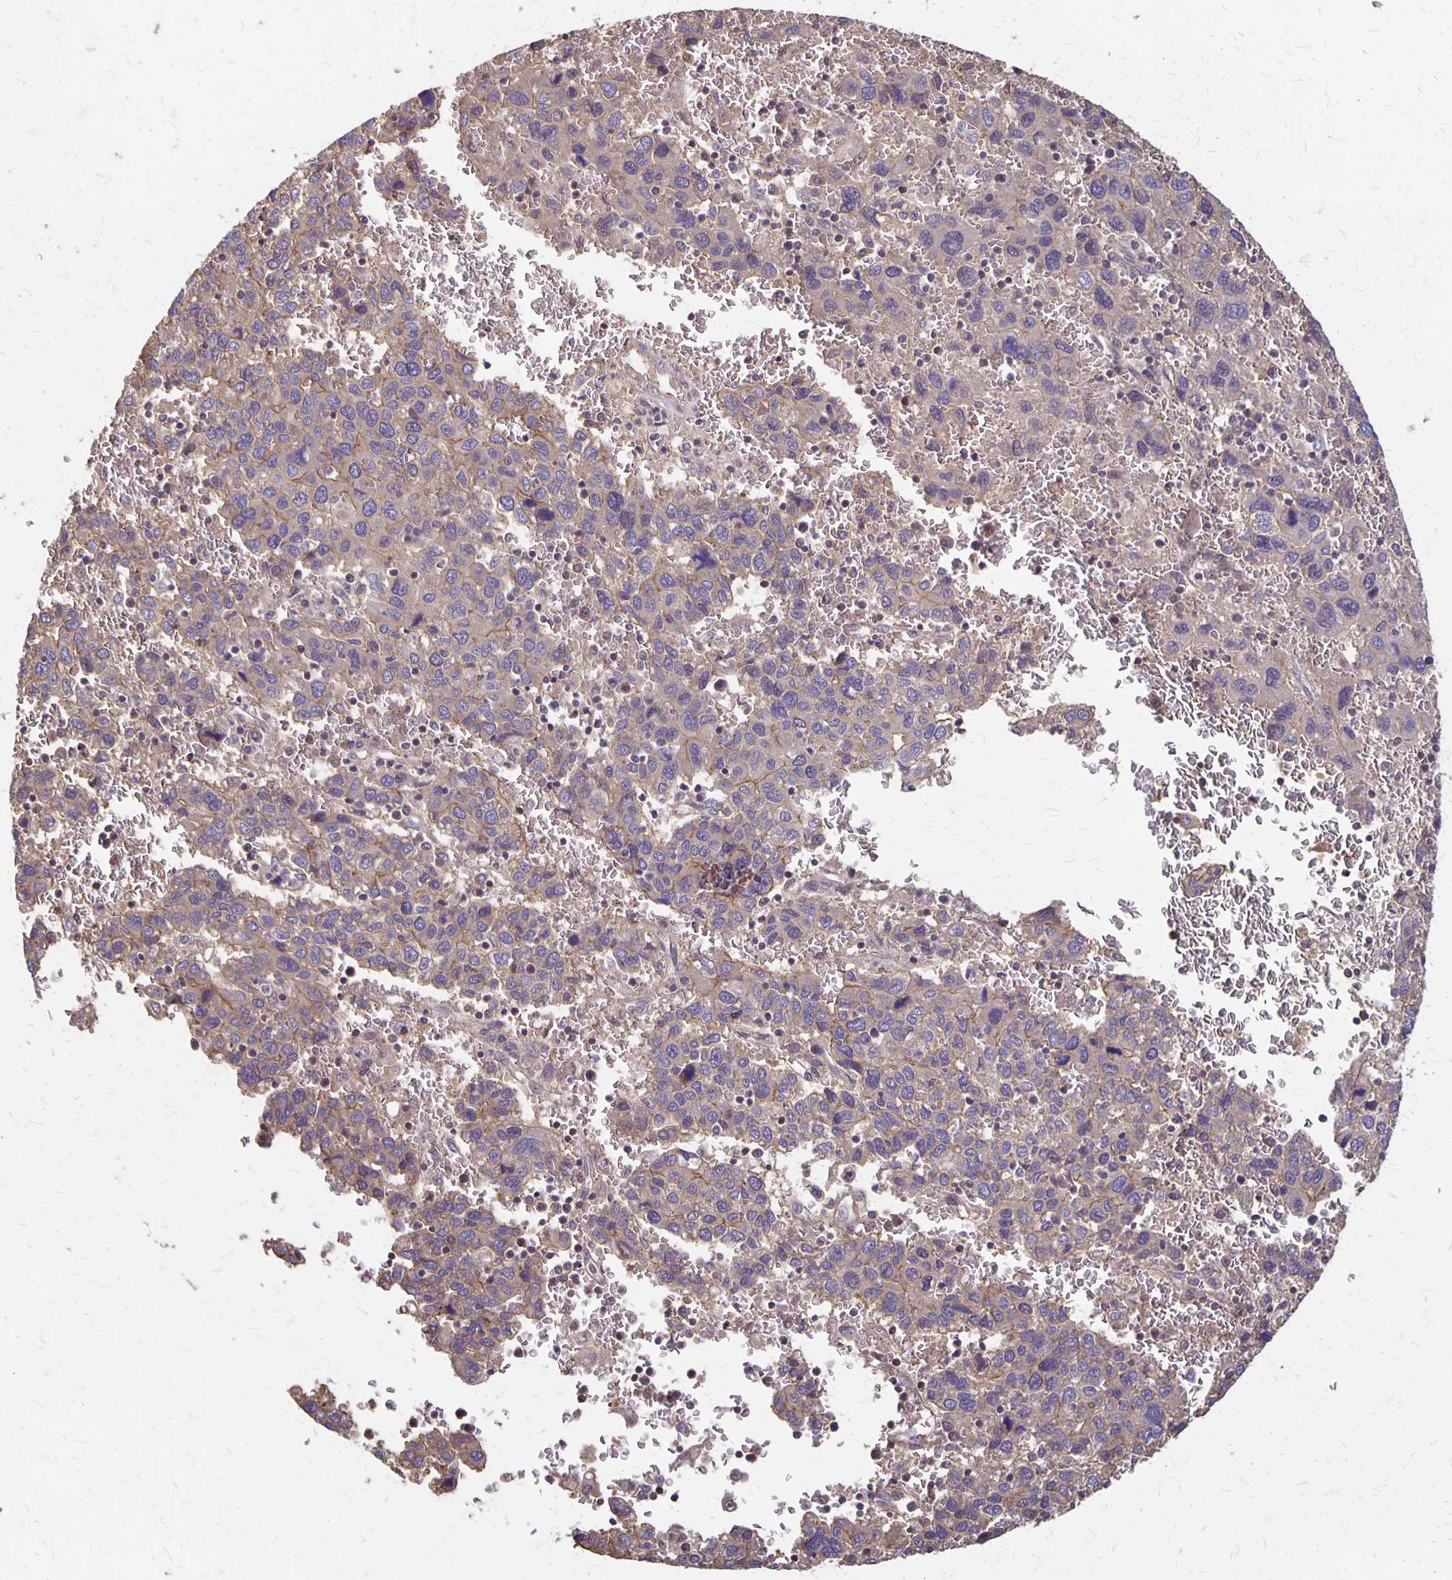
{"staining": {"intensity": "weak", "quantity": "25%-75%", "location": "cytoplasmic/membranous"}, "tissue": "liver cancer", "cell_type": "Tumor cells", "image_type": "cancer", "snomed": [{"axis": "morphology", "description": "Carcinoma, Hepatocellular, NOS"}, {"axis": "topography", "description": "Liver"}], "caption": "Brown immunohistochemical staining in human liver hepatocellular carcinoma reveals weak cytoplasmic/membranous positivity in approximately 25%-75% of tumor cells. (brown staining indicates protein expression, while blue staining denotes nuclei).", "gene": "PROM2", "patient": {"sex": "male", "age": 69}}